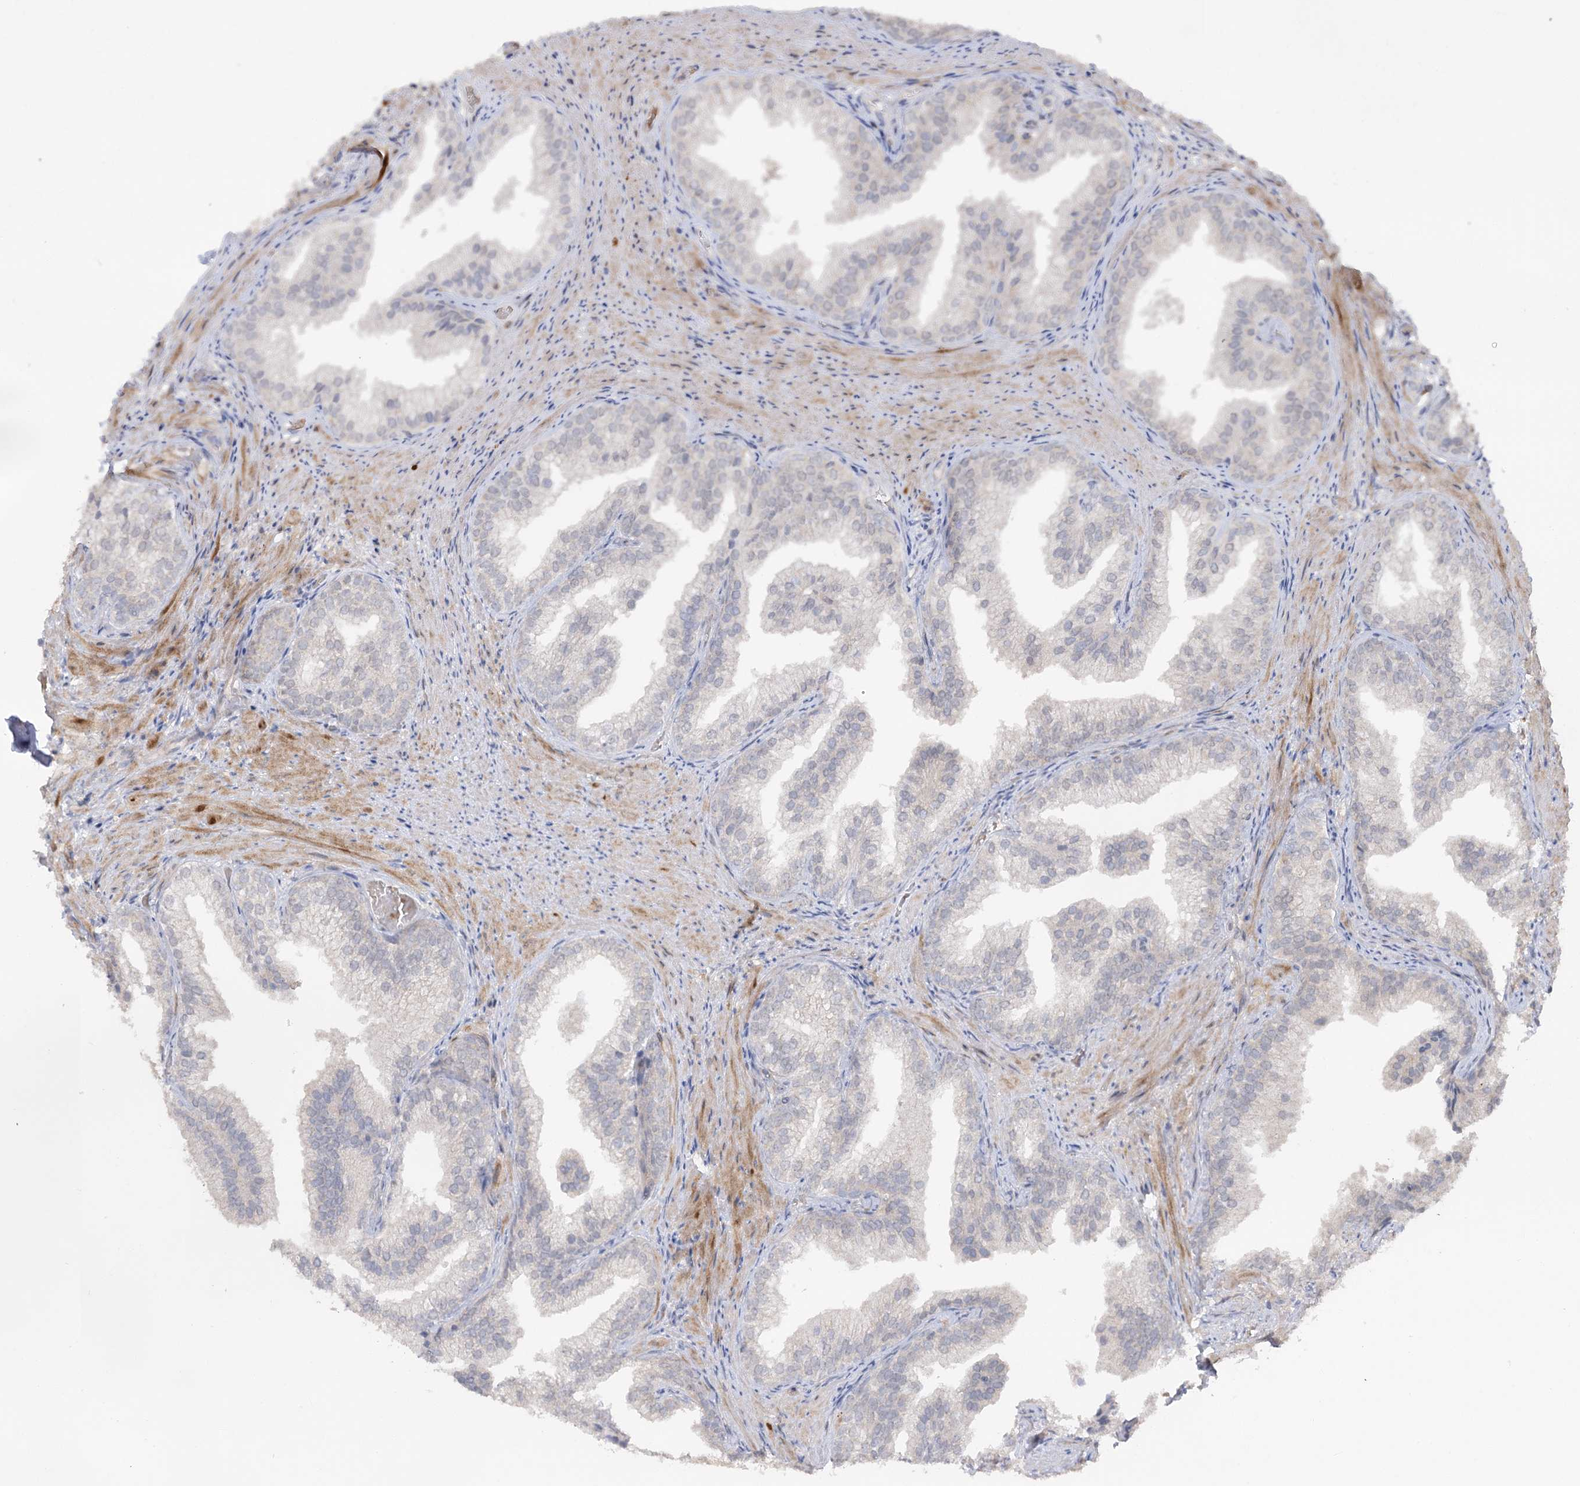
{"staining": {"intensity": "weak", "quantity": "<25%", "location": "nuclear"}, "tissue": "prostate", "cell_type": "Glandular cells", "image_type": "normal", "snomed": [{"axis": "morphology", "description": "Normal tissue, NOS"}, {"axis": "topography", "description": "Prostate"}], "caption": "Image shows no significant protein expression in glandular cells of unremarkable prostate.", "gene": "TRAF3IP1", "patient": {"sex": "male", "age": 76}}